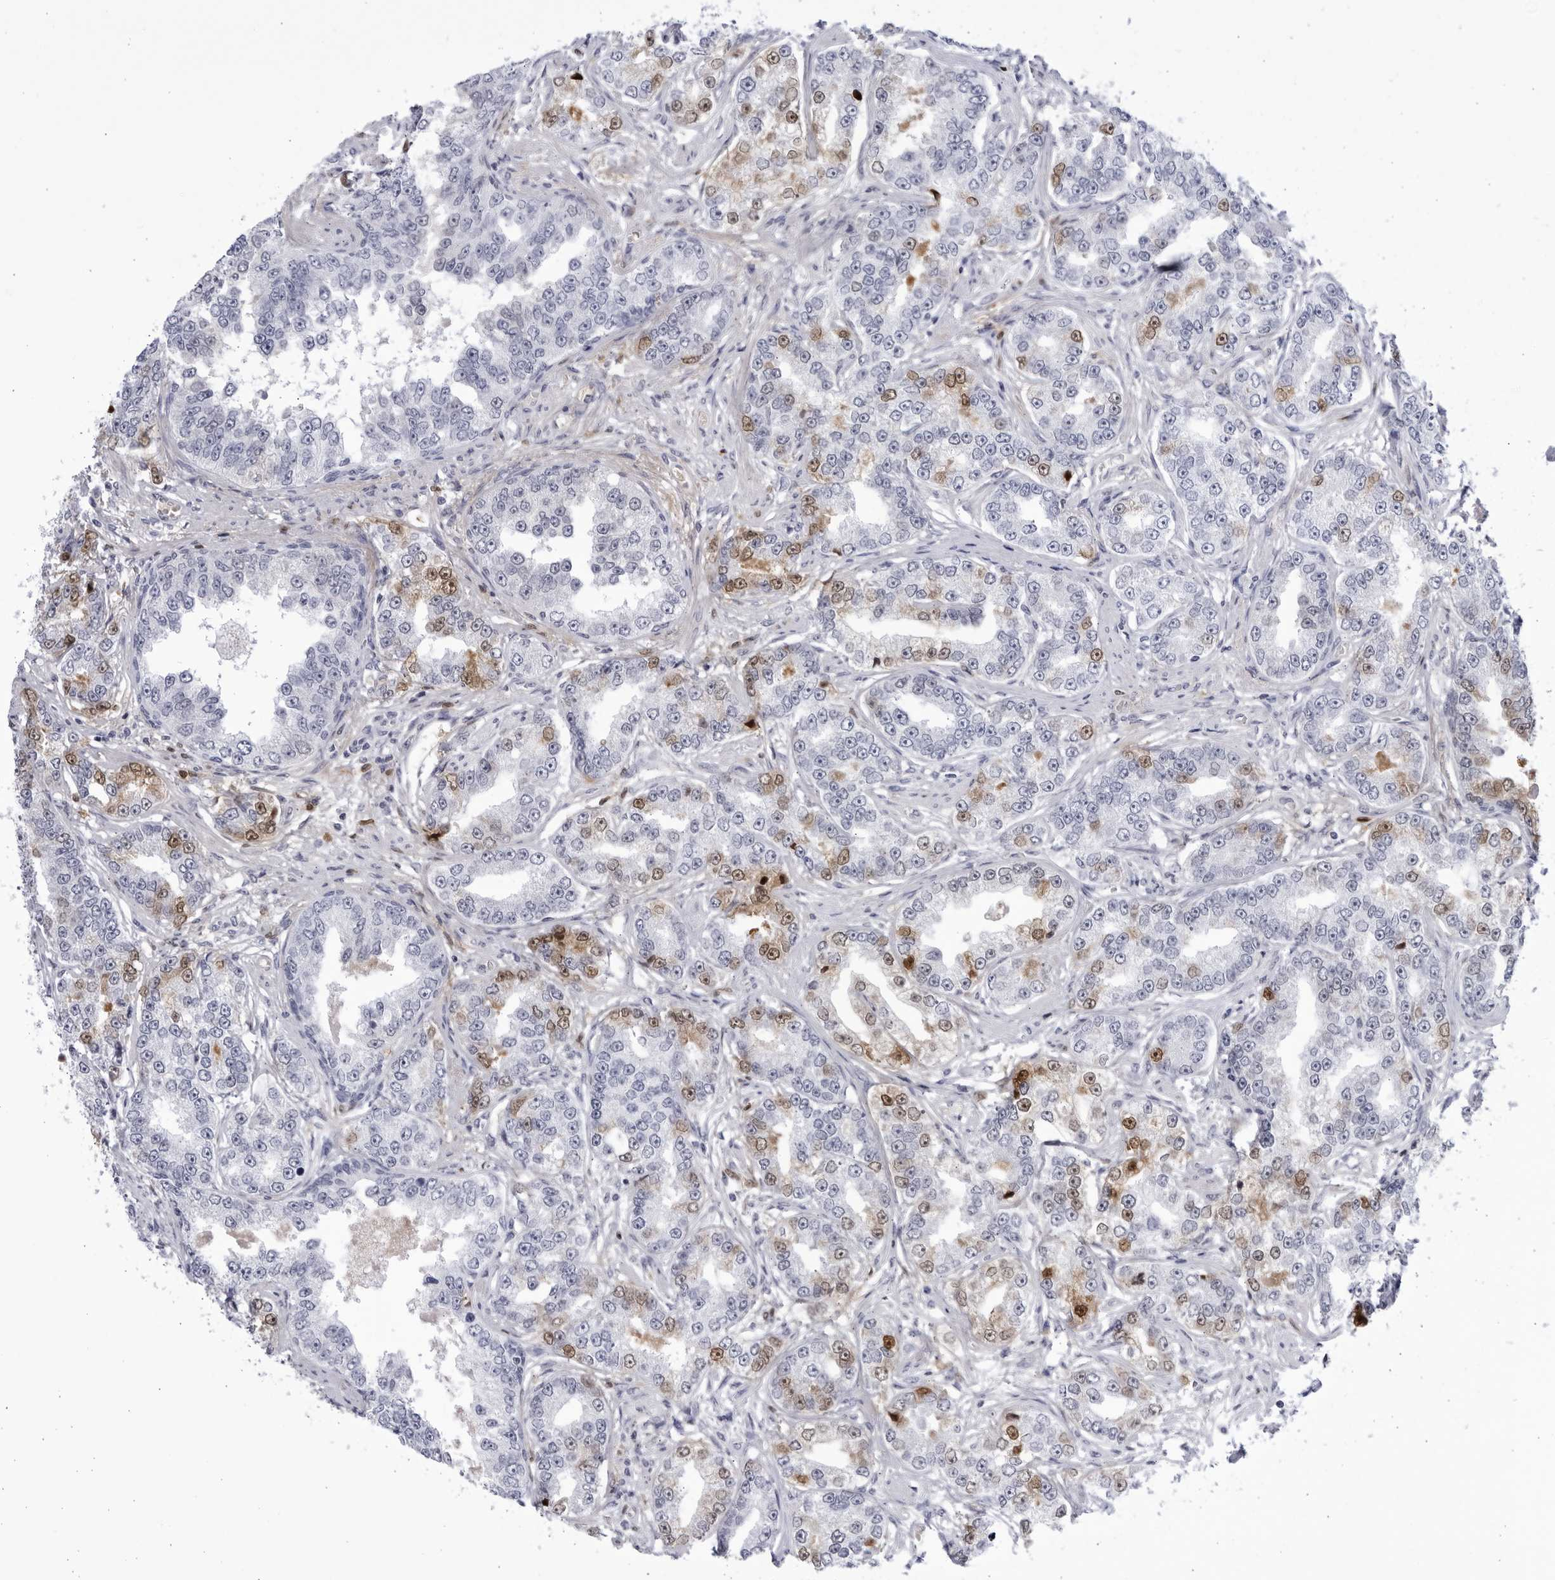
{"staining": {"intensity": "moderate", "quantity": "25%-75%", "location": "nuclear"}, "tissue": "prostate cancer", "cell_type": "Tumor cells", "image_type": "cancer", "snomed": [{"axis": "morphology", "description": "Normal tissue, NOS"}, {"axis": "morphology", "description": "Adenocarcinoma, High grade"}, {"axis": "topography", "description": "Prostate"}], "caption": "An immunohistochemistry photomicrograph of tumor tissue is shown. Protein staining in brown highlights moderate nuclear positivity in prostate cancer within tumor cells.", "gene": "CNBD1", "patient": {"sex": "male", "age": 83}}